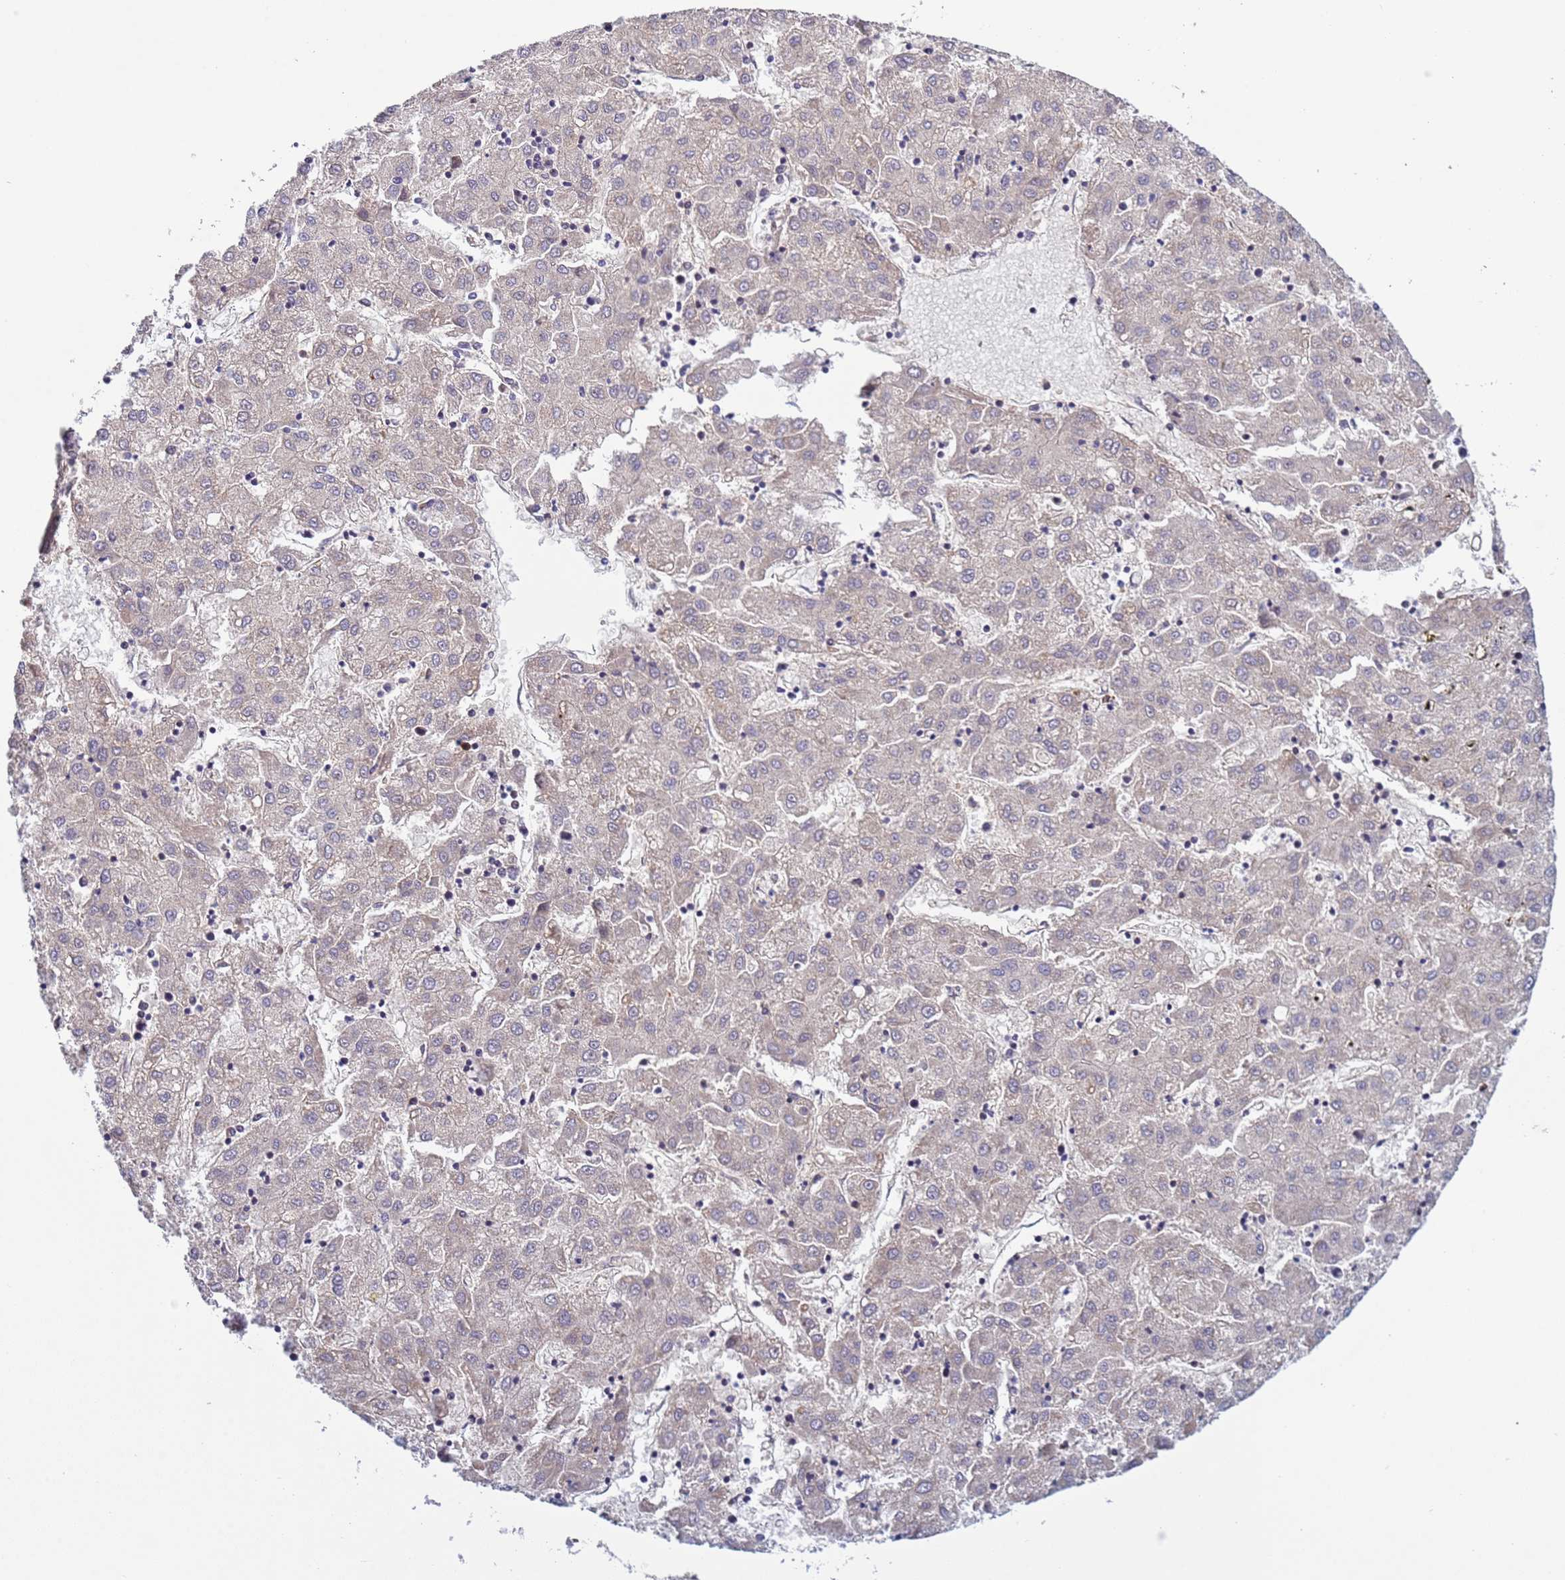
{"staining": {"intensity": "negative", "quantity": "none", "location": "none"}, "tissue": "liver cancer", "cell_type": "Tumor cells", "image_type": "cancer", "snomed": [{"axis": "morphology", "description": "Carcinoma, Hepatocellular, NOS"}, {"axis": "topography", "description": "Liver"}], "caption": "Immunohistochemistry (IHC) of human hepatocellular carcinoma (liver) displays no expression in tumor cells.", "gene": "RAB10", "patient": {"sex": "male", "age": 72}}